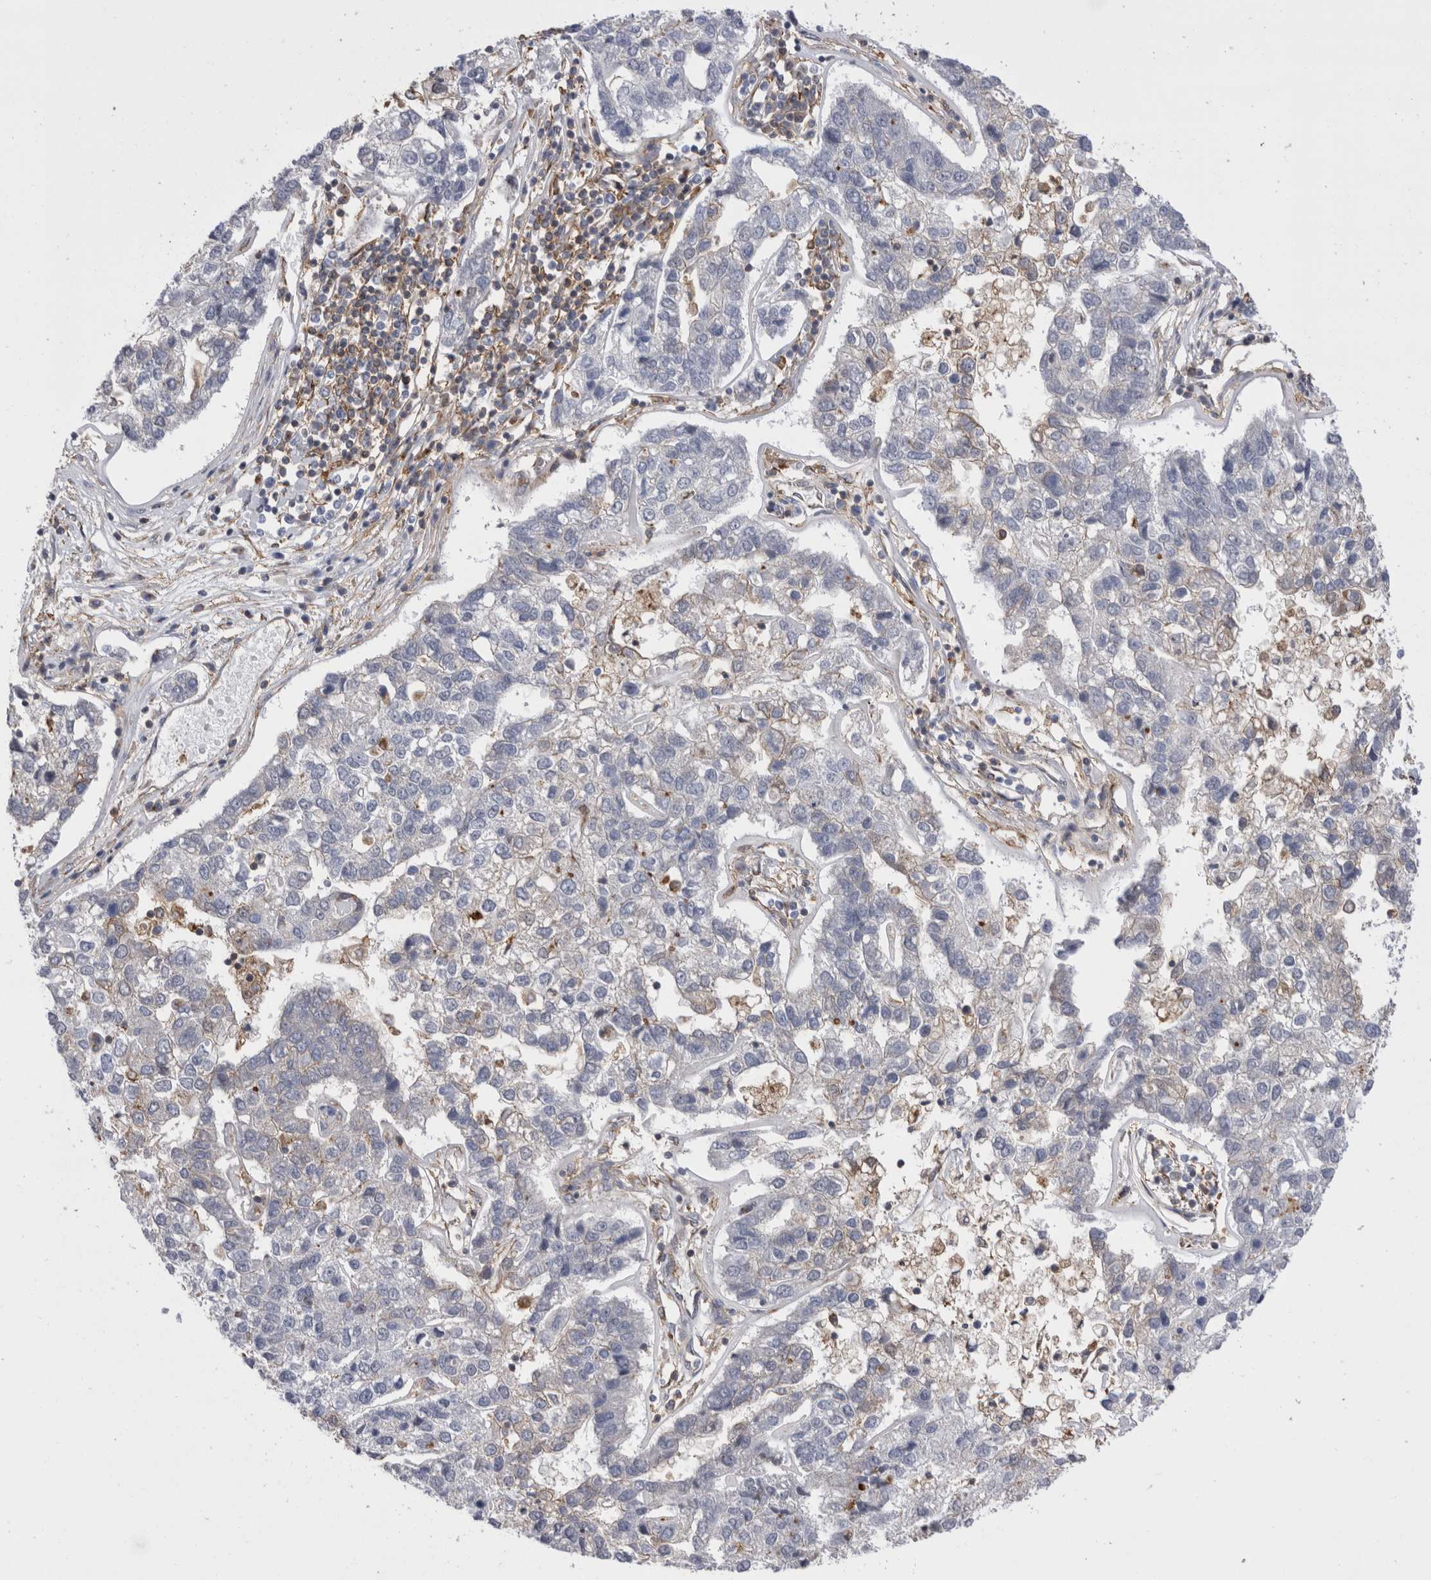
{"staining": {"intensity": "negative", "quantity": "none", "location": "none"}, "tissue": "pancreatic cancer", "cell_type": "Tumor cells", "image_type": "cancer", "snomed": [{"axis": "morphology", "description": "Adenocarcinoma, NOS"}, {"axis": "topography", "description": "Pancreas"}], "caption": "This is an immunohistochemistry (IHC) photomicrograph of pancreatic cancer. There is no staining in tumor cells.", "gene": "RAB11FIP1", "patient": {"sex": "female", "age": 61}}